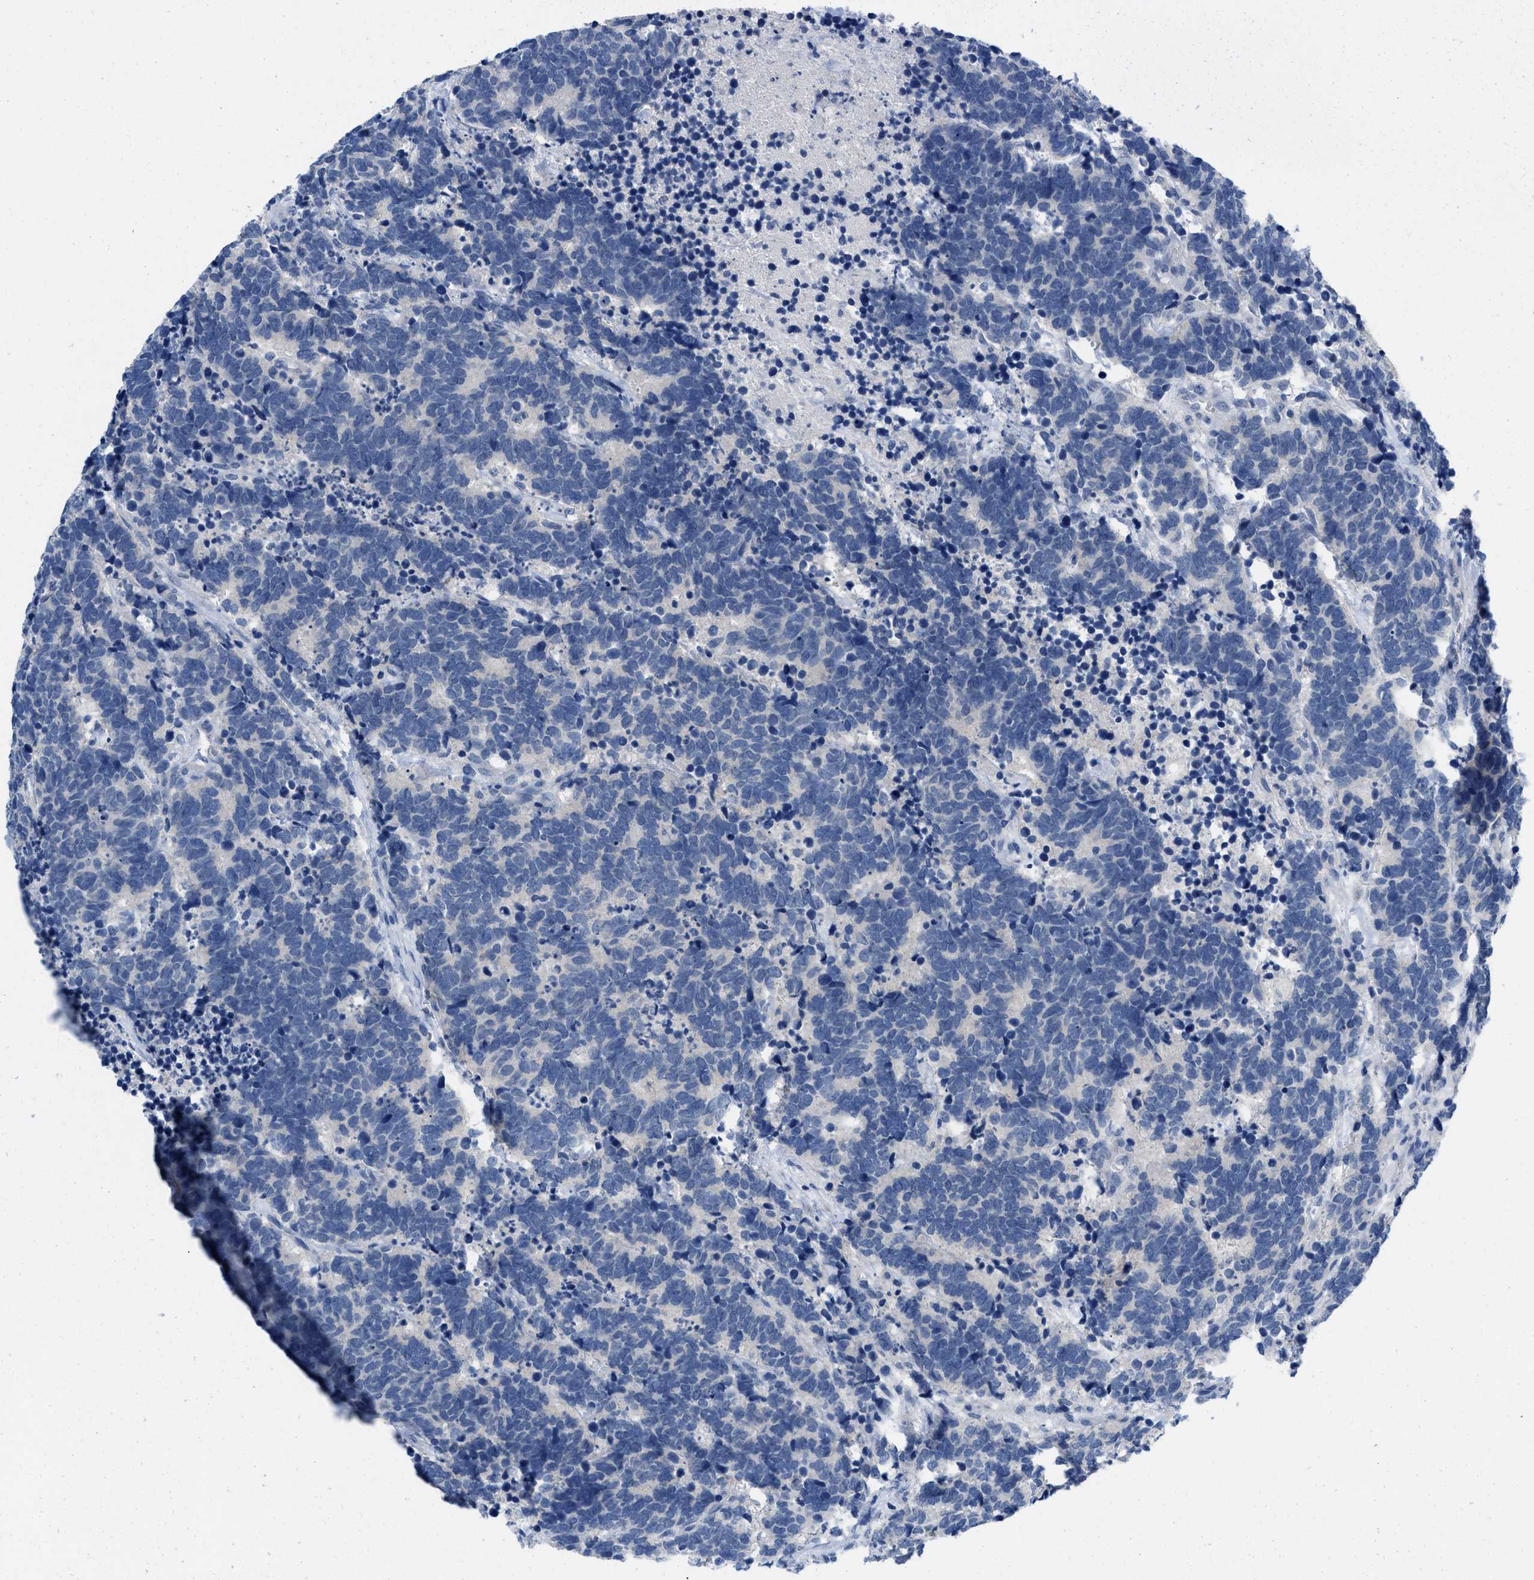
{"staining": {"intensity": "negative", "quantity": "none", "location": "none"}, "tissue": "carcinoid", "cell_type": "Tumor cells", "image_type": "cancer", "snomed": [{"axis": "morphology", "description": "Carcinoma, NOS"}, {"axis": "morphology", "description": "Carcinoid, malignant, NOS"}, {"axis": "topography", "description": "Urinary bladder"}], "caption": "Tumor cells show no significant protein staining in malignant carcinoid.", "gene": "PYY", "patient": {"sex": "male", "age": 57}}